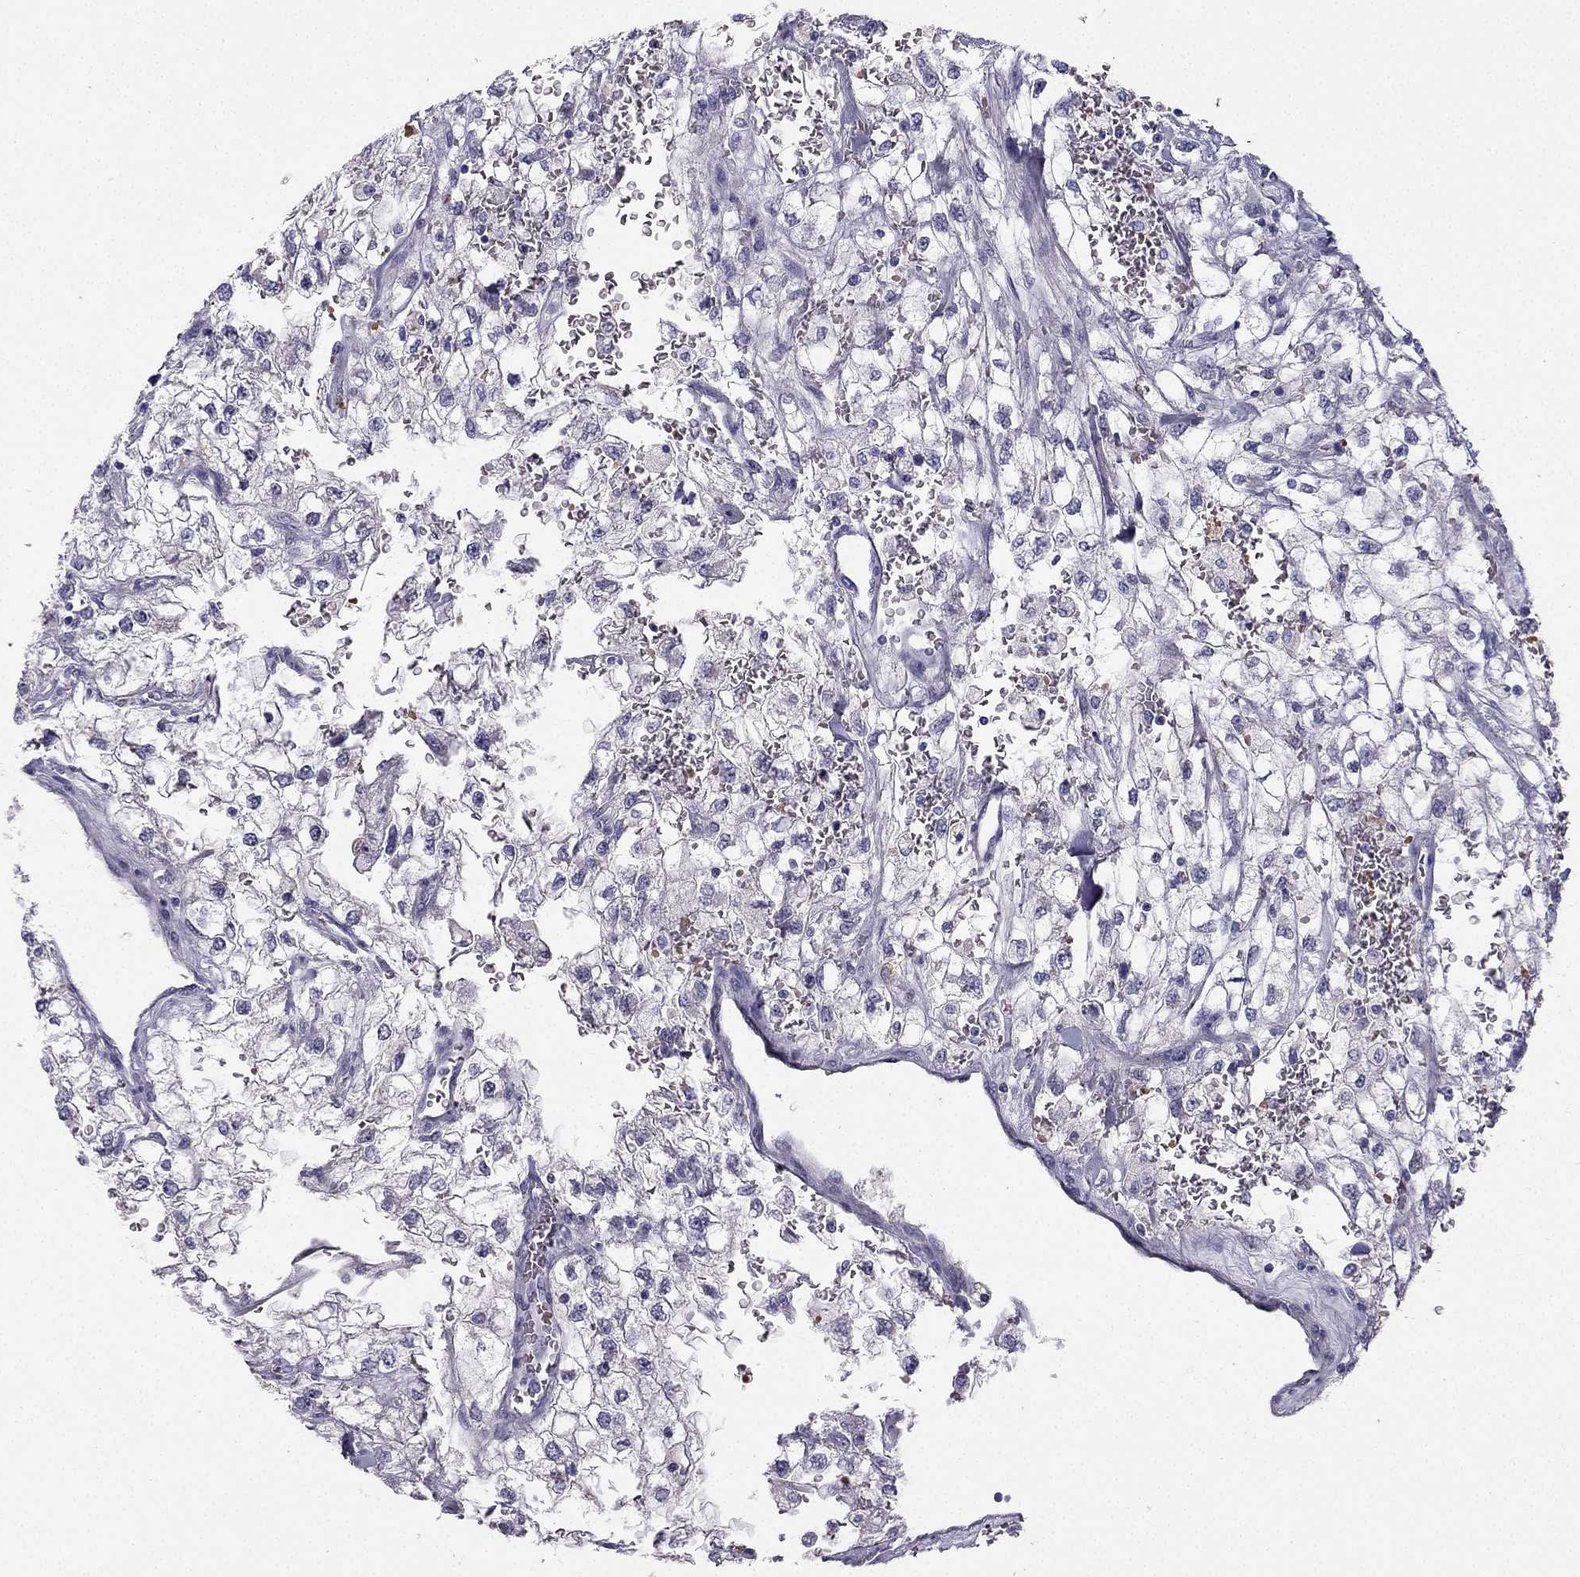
{"staining": {"intensity": "negative", "quantity": "none", "location": "none"}, "tissue": "renal cancer", "cell_type": "Tumor cells", "image_type": "cancer", "snomed": [{"axis": "morphology", "description": "Adenocarcinoma, NOS"}, {"axis": "topography", "description": "Kidney"}], "caption": "There is no significant expression in tumor cells of renal adenocarcinoma.", "gene": "RSPH14", "patient": {"sex": "male", "age": 59}}